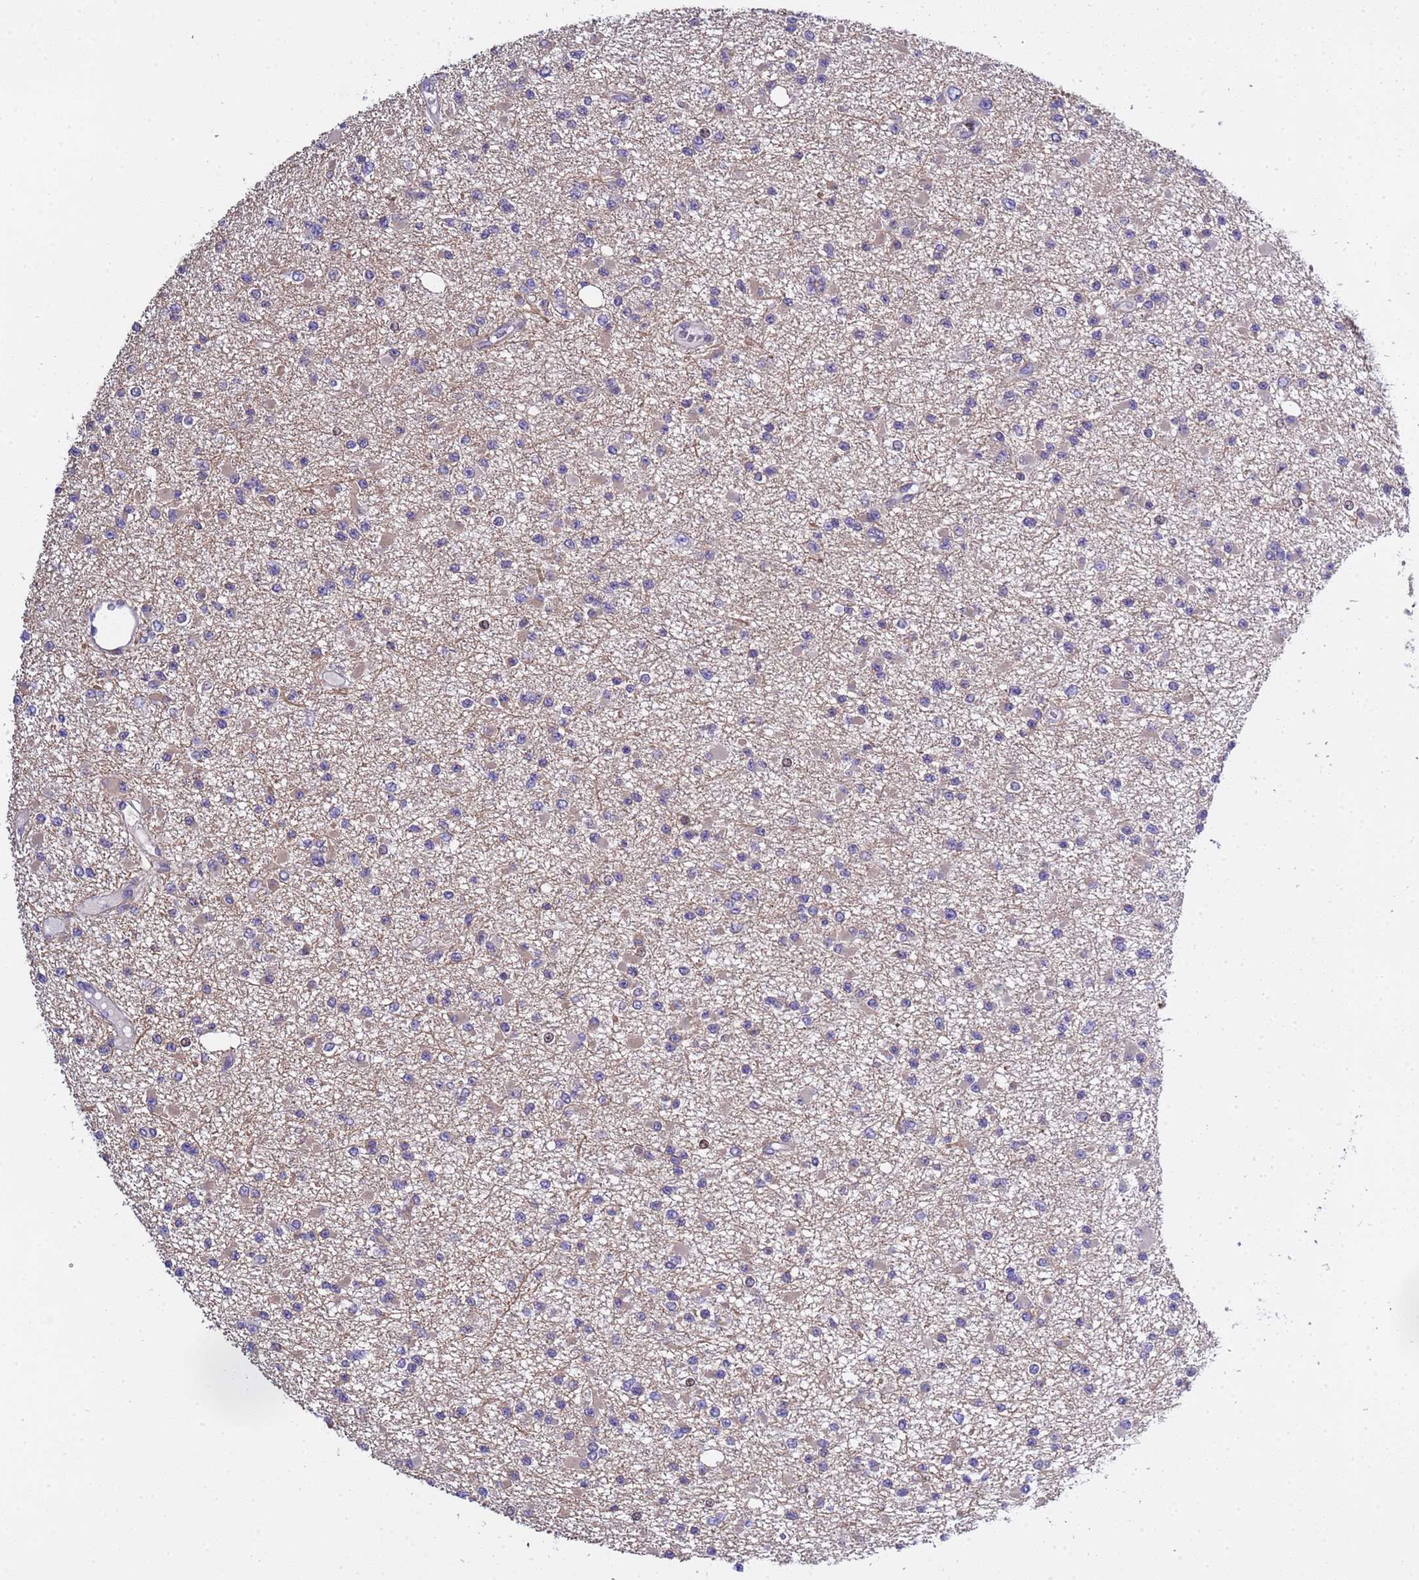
{"staining": {"intensity": "negative", "quantity": "none", "location": "none"}, "tissue": "glioma", "cell_type": "Tumor cells", "image_type": "cancer", "snomed": [{"axis": "morphology", "description": "Glioma, malignant, Low grade"}, {"axis": "topography", "description": "Brain"}], "caption": "Malignant glioma (low-grade) was stained to show a protein in brown. There is no significant positivity in tumor cells. (Brightfield microscopy of DAB immunohistochemistry (IHC) at high magnification).", "gene": "ELMOD2", "patient": {"sex": "female", "age": 22}}